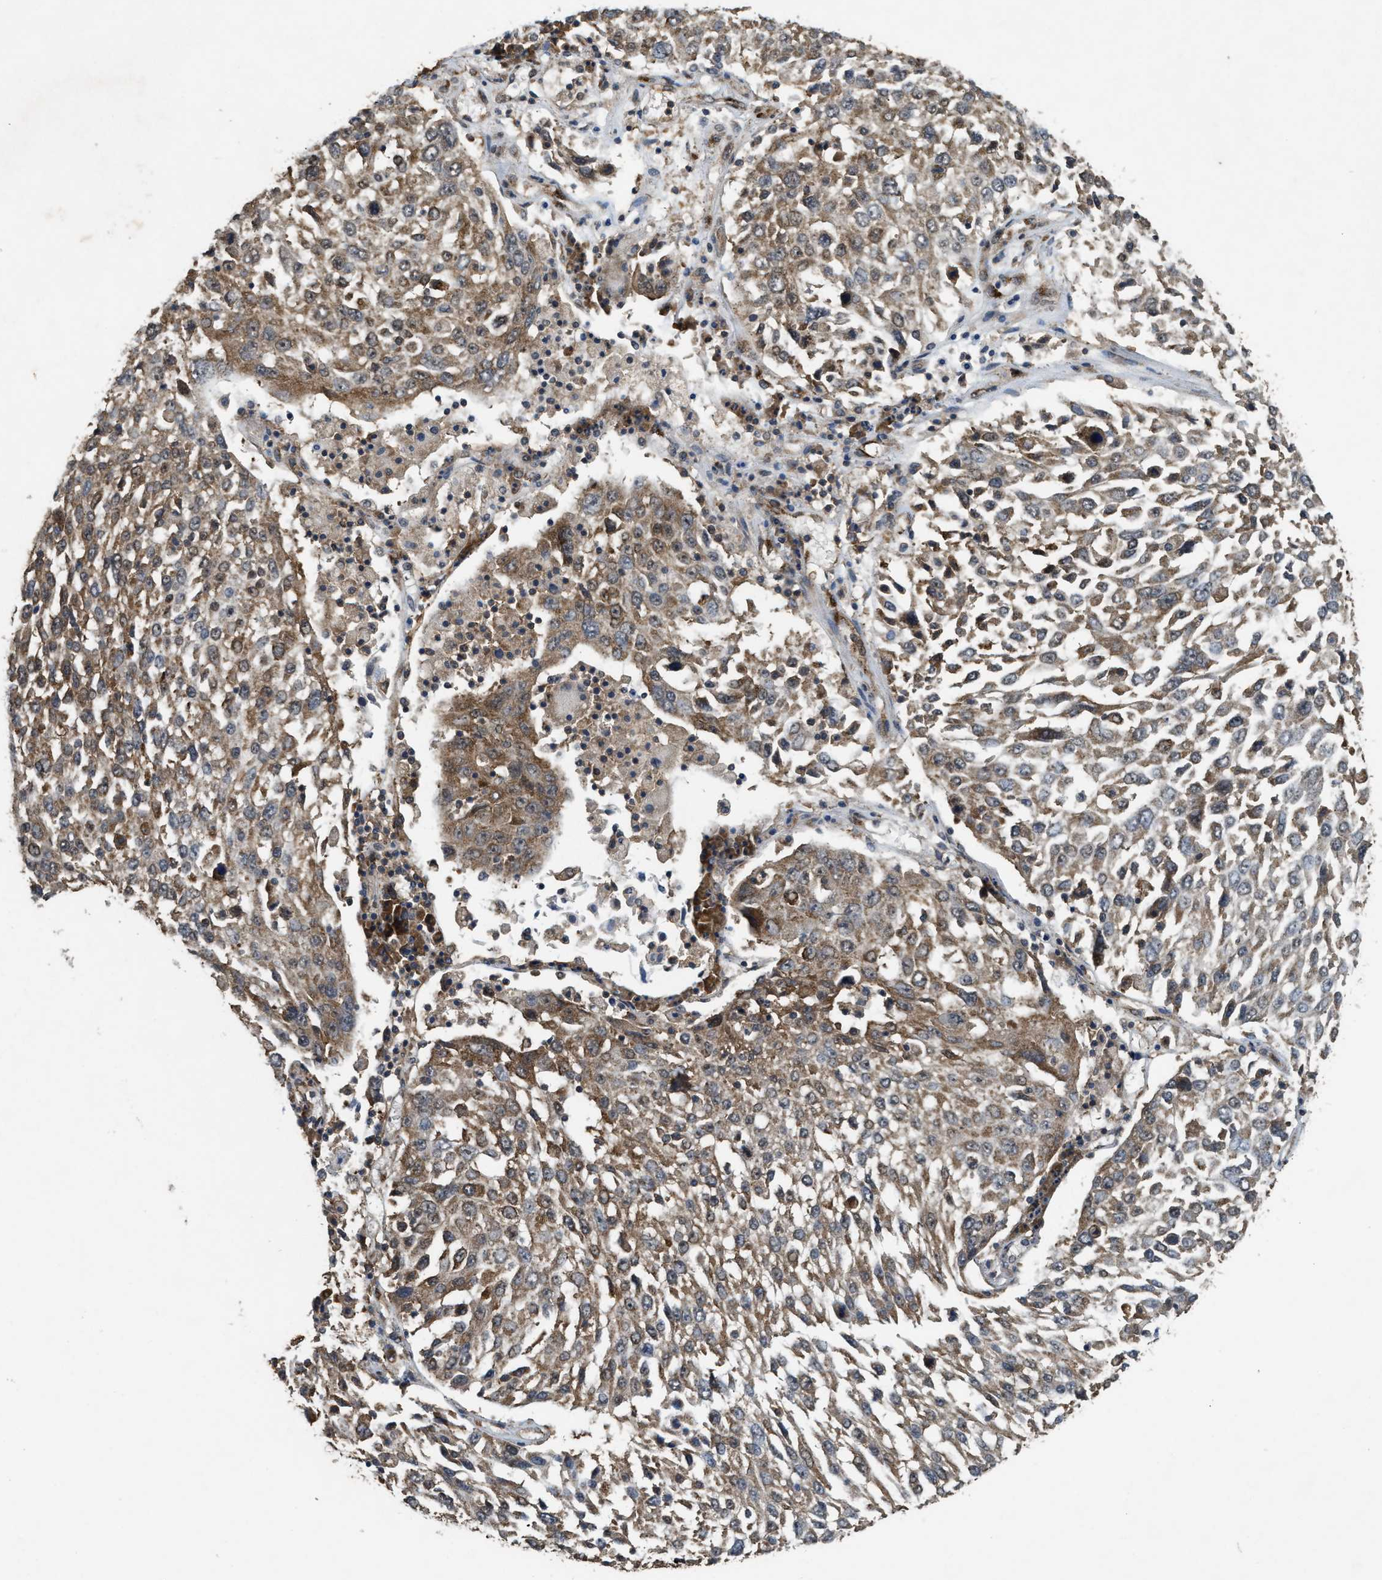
{"staining": {"intensity": "moderate", "quantity": ">75%", "location": "cytoplasmic/membranous"}, "tissue": "lung cancer", "cell_type": "Tumor cells", "image_type": "cancer", "snomed": [{"axis": "morphology", "description": "Squamous cell carcinoma, NOS"}, {"axis": "topography", "description": "Lung"}], "caption": "About >75% of tumor cells in lung squamous cell carcinoma reveal moderate cytoplasmic/membranous protein expression as visualized by brown immunohistochemical staining.", "gene": "ARHGEF5", "patient": {"sex": "male", "age": 65}}